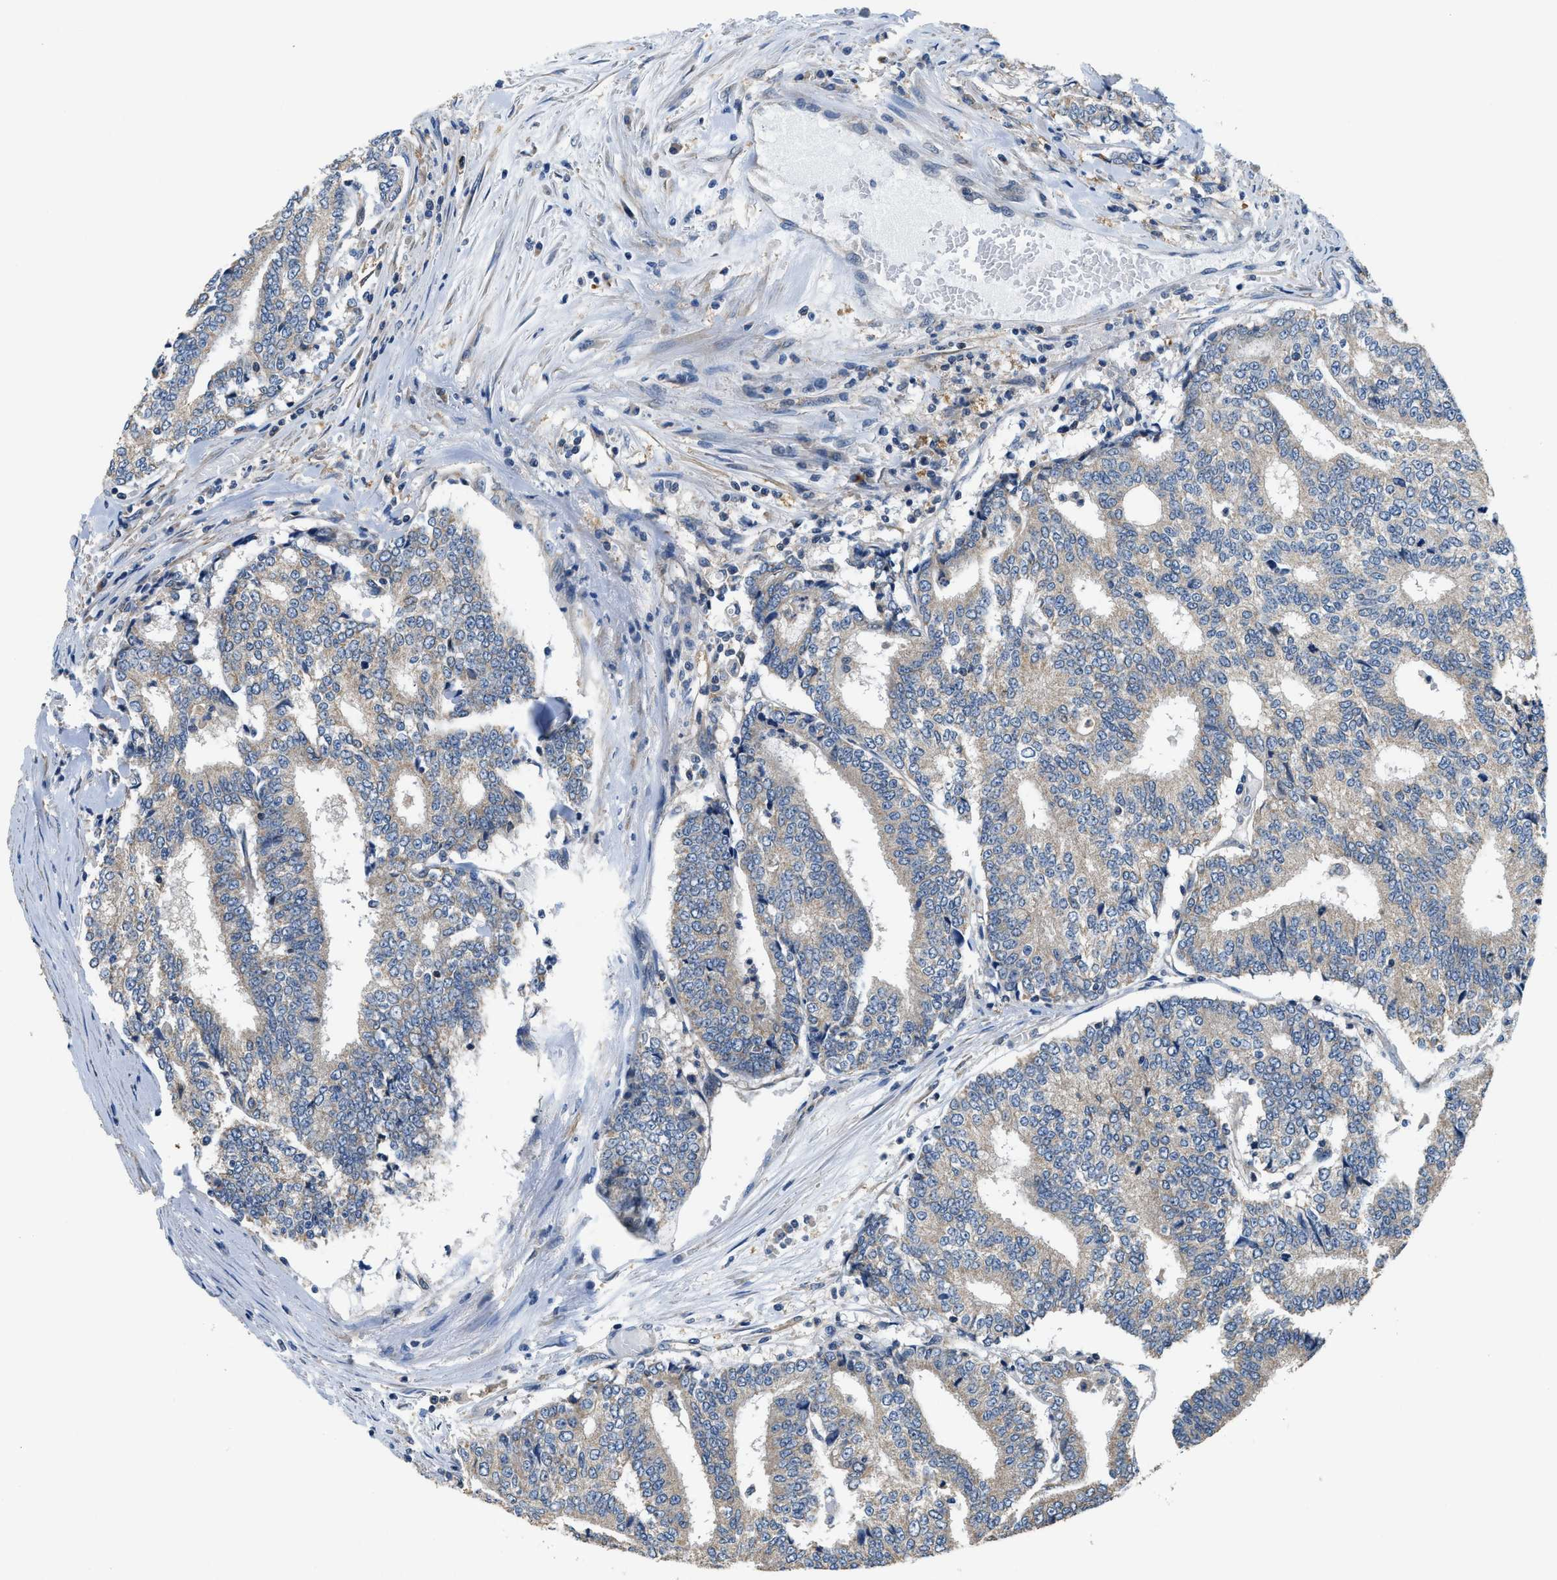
{"staining": {"intensity": "weak", "quantity": "25%-75%", "location": "cytoplasmic/membranous"}, "tissue": "prostate cancer", "cell_type": "Tumor cells", "image_type": "cancer", "snomed": [{"axis": "morphology", "description": "Normal tissue, NOS"}, {"axis": "morphology", "description": "Adenocarcinoma, High grade"}, {"axis": "topography", "description": "Prostate"}, {"axis": "topography", "description": "Seminal veicle"}], "caption": "Protein staining of prostate high-grade adenocarcinoma tissue reveals weak cytoplasmic/membranous expression in about 25%-75% of tumor cells.", "gene": "SSH2", "patient": {"sex": "male", "age": 55}}